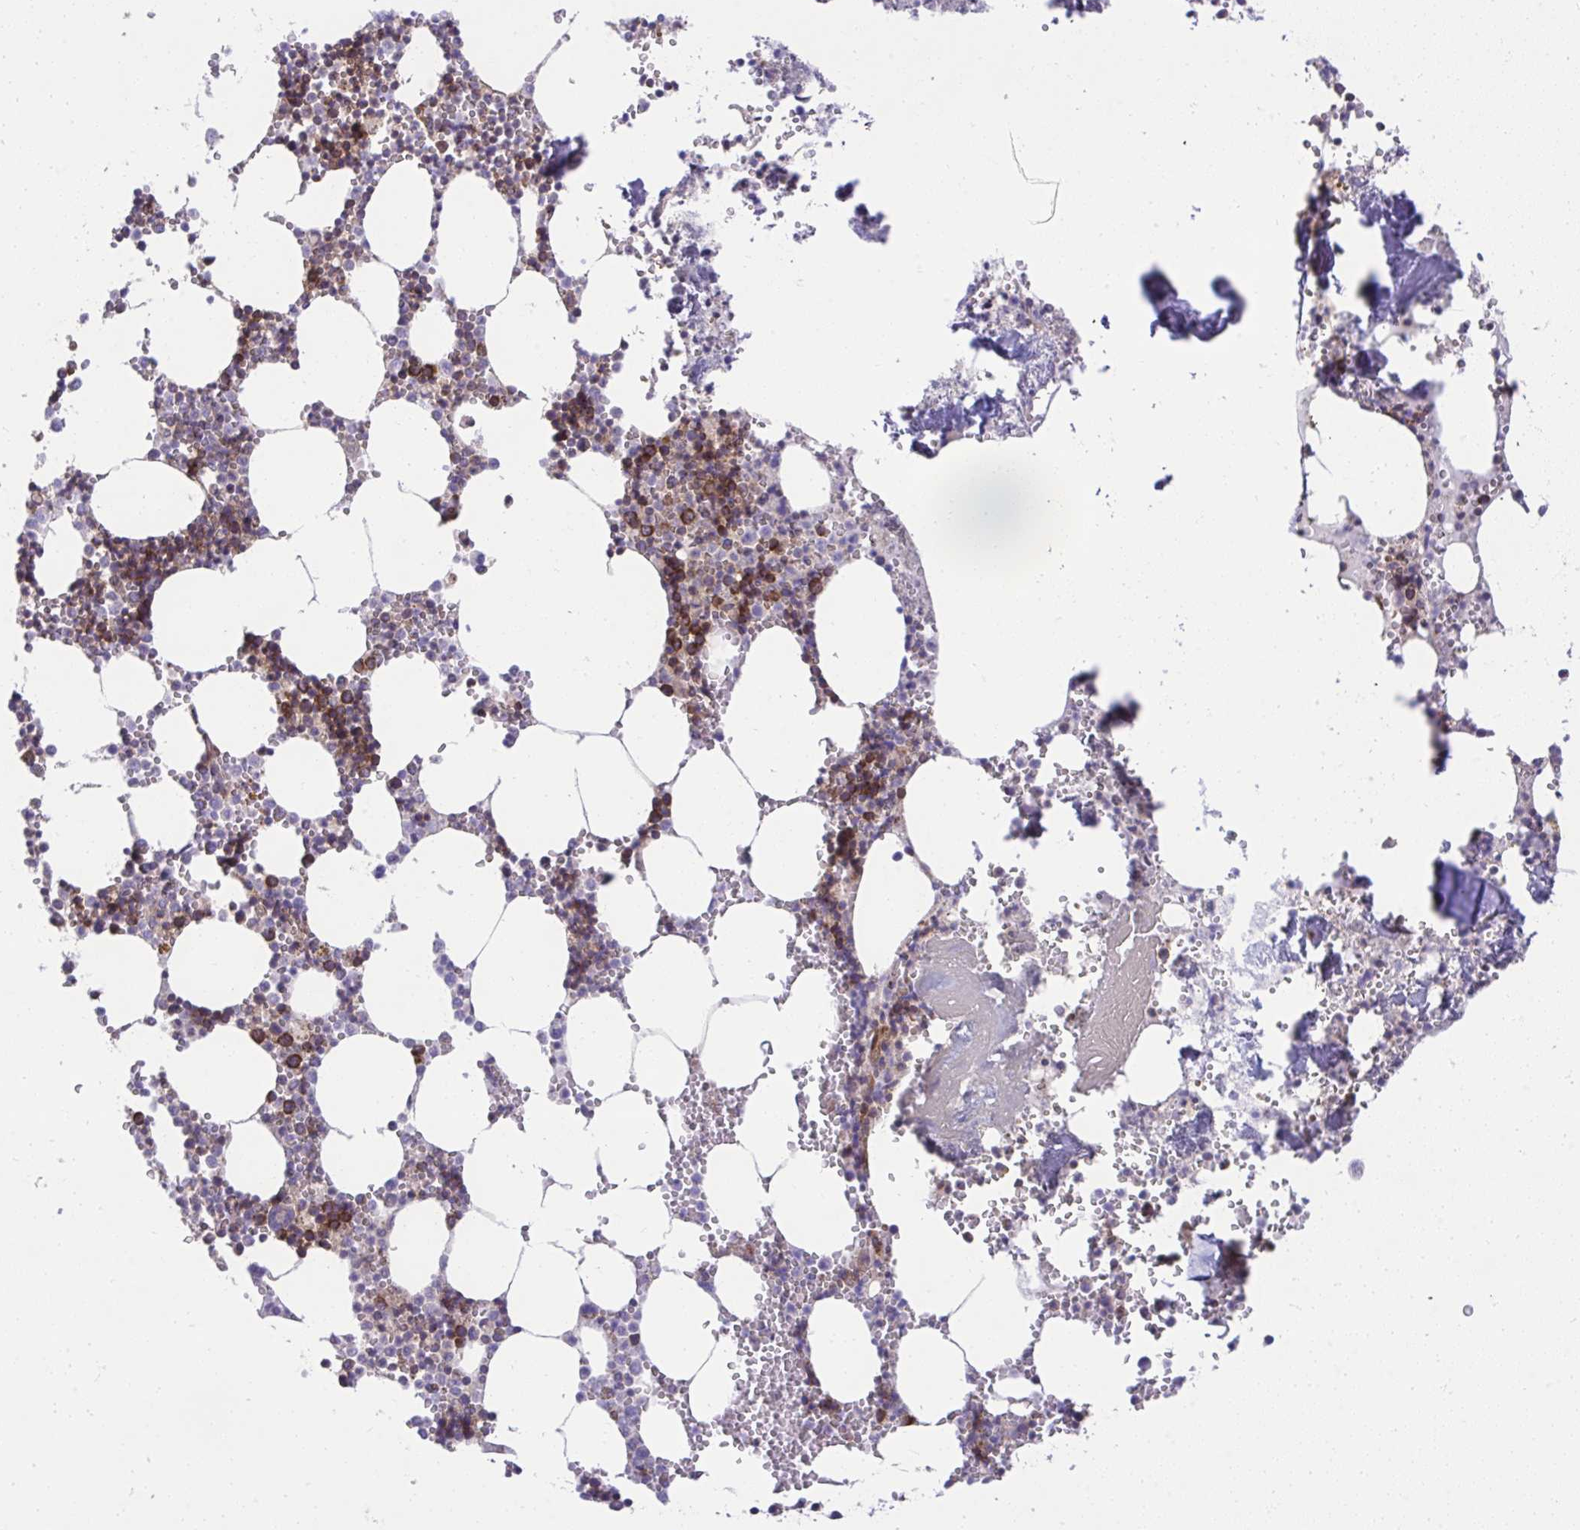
{"staining": {"intensity": "strong", "quantity": "25%-75%", "location": "cytoplasmic/membranous"}, "tissue": "bone marrow", "cell_type": "Hematopoietic cells", "image_type": "normal", "snomed": [{"axis": "morphology", "description": "Normal tissue, NOS"}, {"axis": "topography", "description": "Bone marrow"}], "caption": "The photomicrograph shows staining of normal bone marrow, revealing strong cytoplasmic/membranous protein expression (brown color) within hematopoietic cells. (DAB IHC, brown staining for protein, blue staining for nuclei).", "gene": "NMNAT3", "patient": {"sex": "male", "age": 54}}